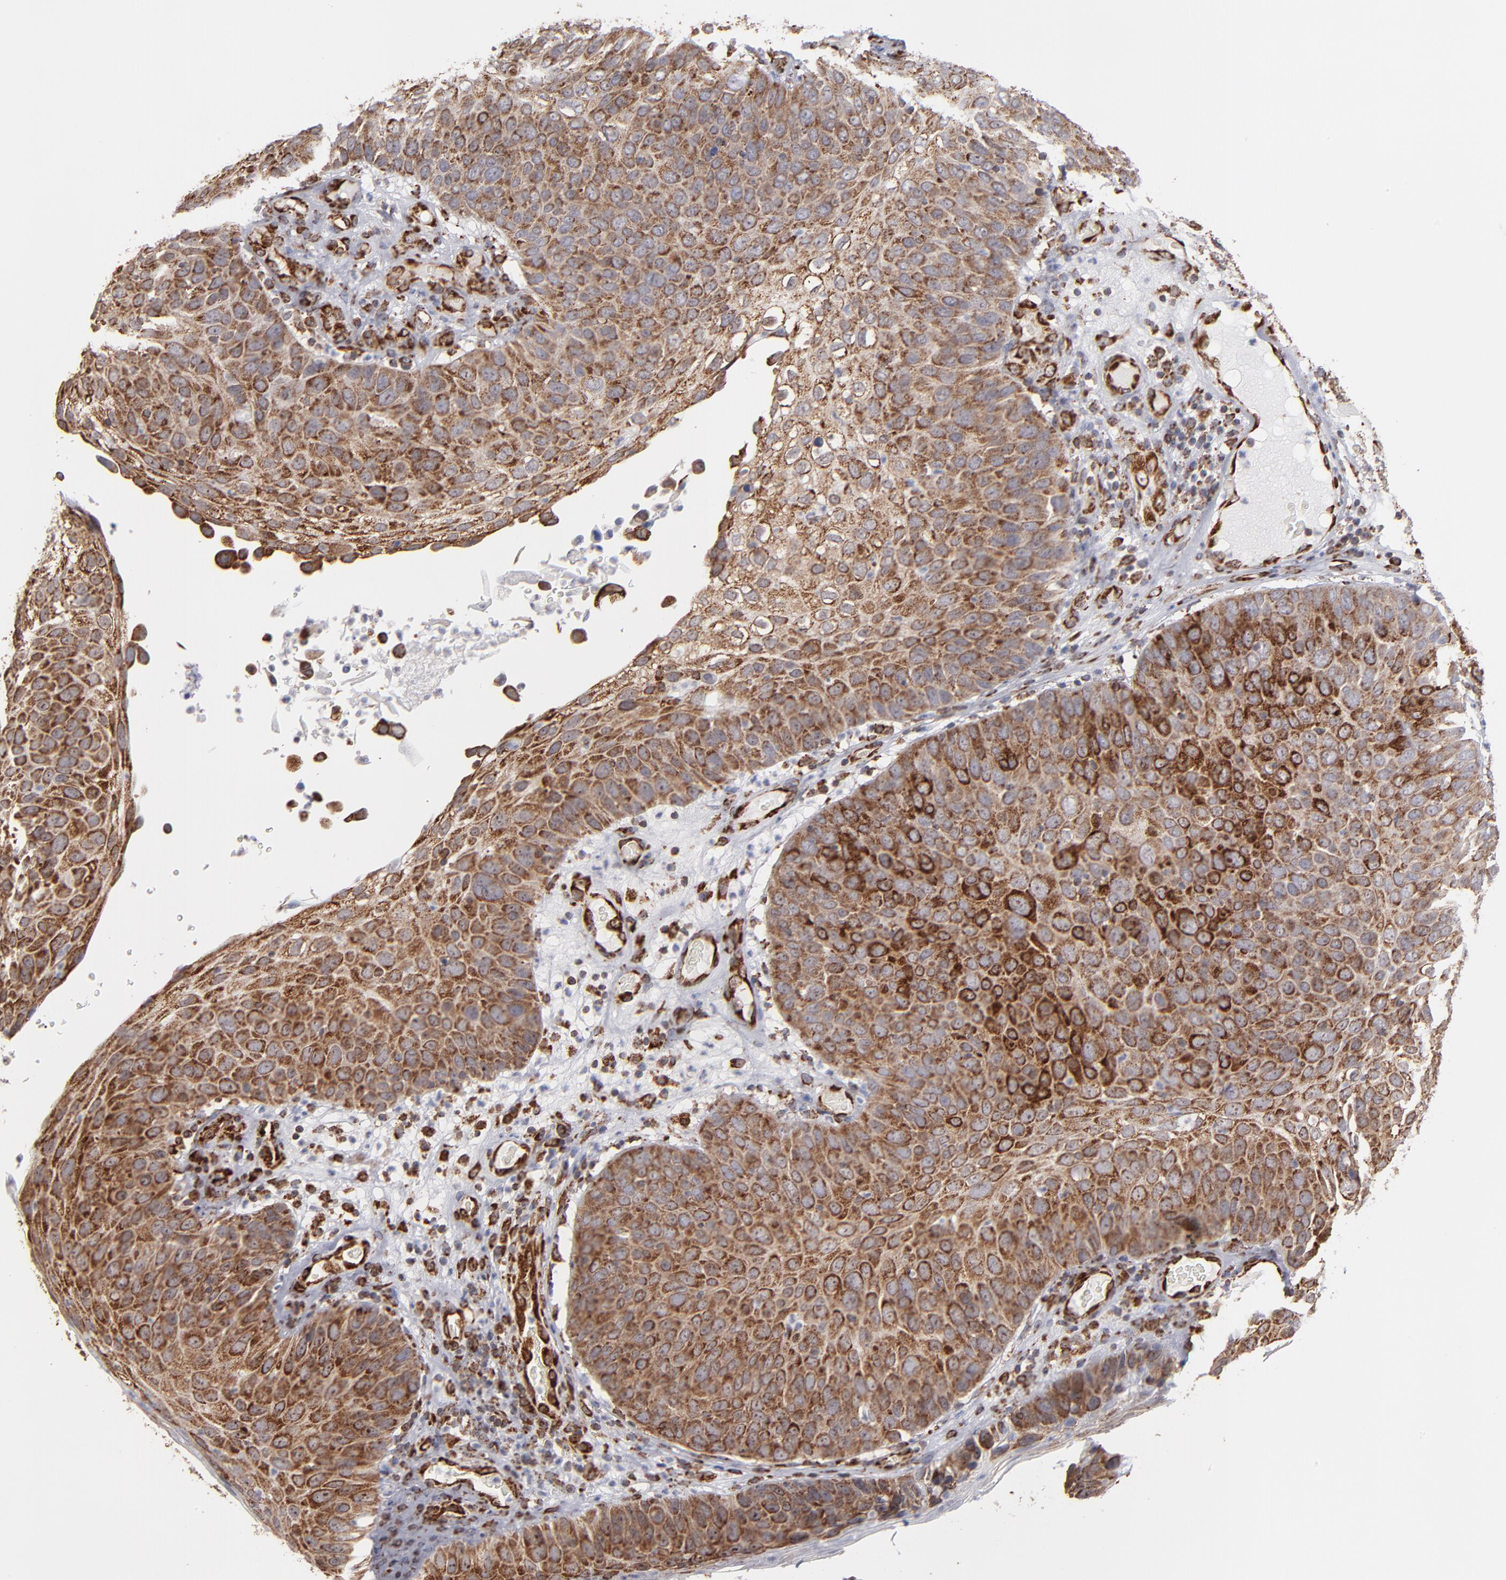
{"staining": {"intensity": "moderate", "quantity": ">75%", "location": "cytoplasmic/membranous"}, "tissue": "skin cancer", "cell_type": "Tumor cells", "image_type": "cancer", "snomed": [{"axis": "morphology", "description": "Squamous cell carcinoma, NOS"}, {"axis": "topography", "description": "Skin"}], "caption": "Moderate cytoplasmic/membranous positivity for a protein is seen in about >75% of tumor cells of skin squamous cell carcinoma using immunohistochemistry.", "gene": "KTN1", "patient": {"sex": "male", "age": 87}}